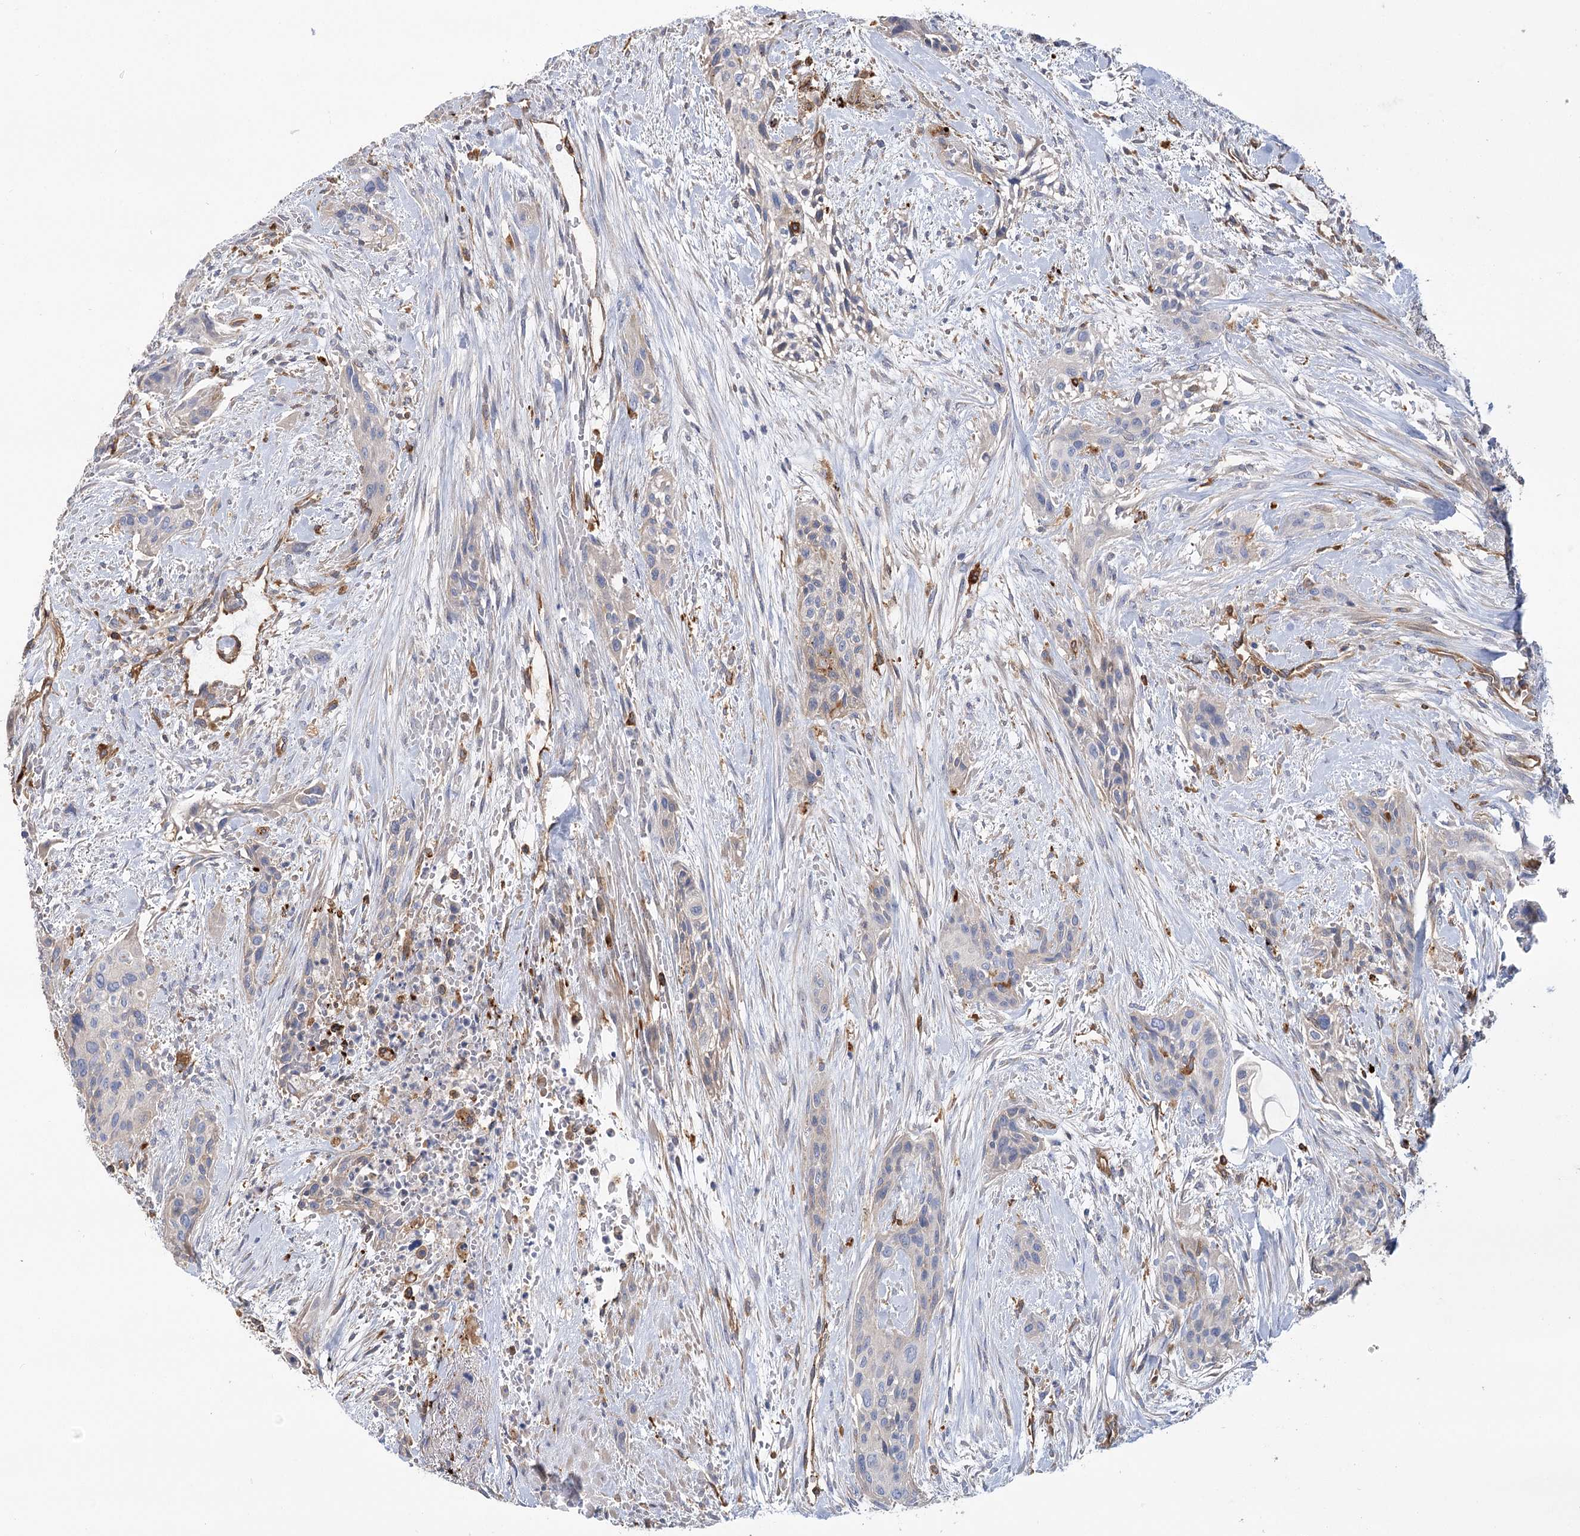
{"staining": {"intensity": "negative", "quantity": "none", "location": "none"}, "tissue": "urothelial cancer", "cell_type": "Tumor cells", "image_type": "cancer", "snomed": [{"axis": "morphology", "description": "Urothelial carcinoma, High grade"}, {"axis": "topography", "description": "Urinary bladder"}], "caption": "Tumor cells show no significant expression in urothelial cancer. Brightfield microscopy of IHC stained with DAB (3,3'-diaminobenzidine) (brown) and hematoxylin (blue), captured at high magnification.", "gene": "GUSB", "patient": {"sex": "male", "age": 35}}